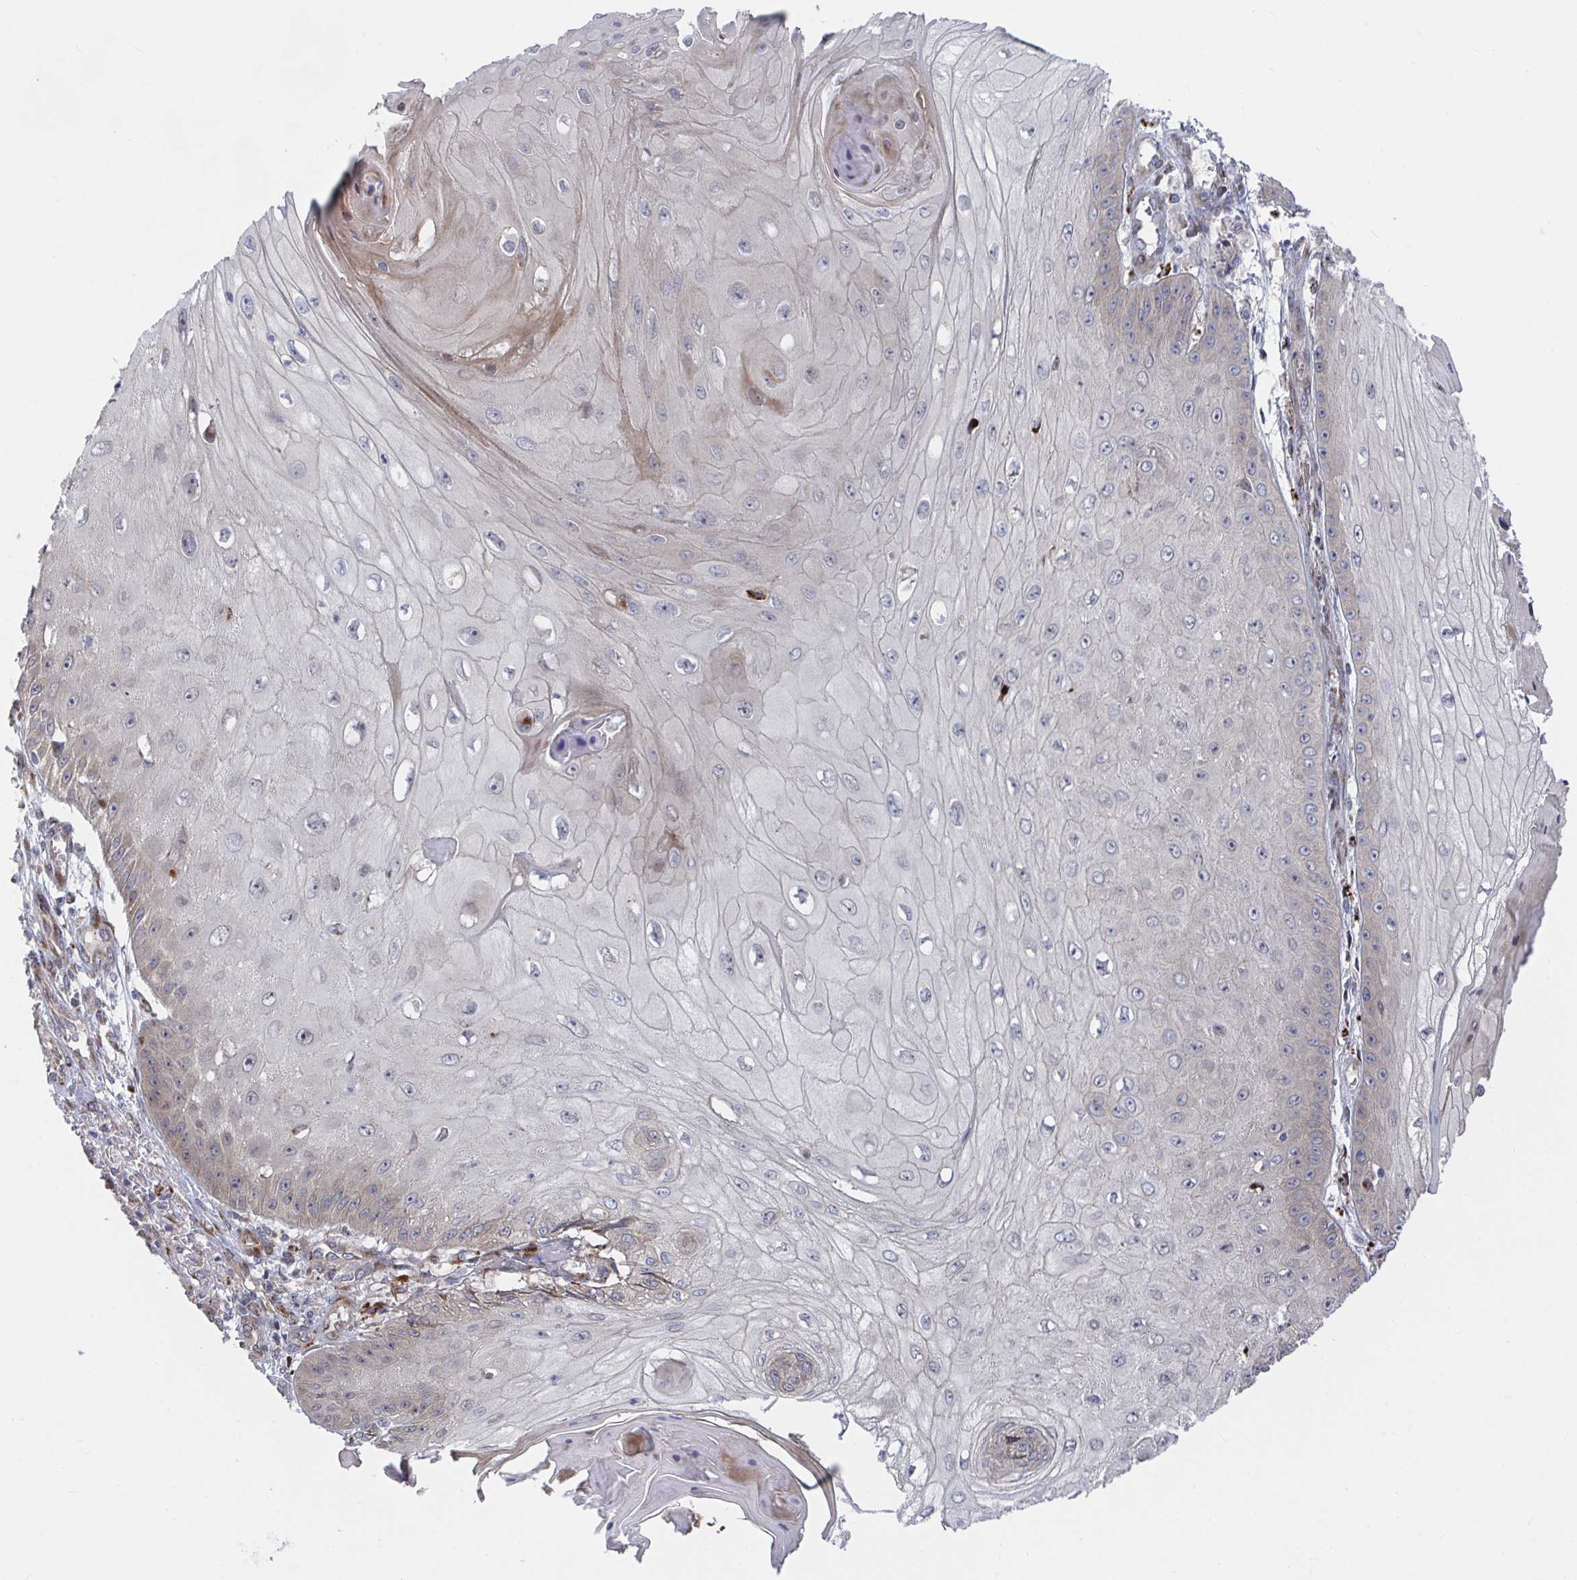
{"staining": {"intensity": "moderate", "quantity": "<25%", "location": "cytoplasmic/membranous"}, "tissue": "skin cancer", "cell_type": "Tumor cells", "image_type": "cancer", "snomed": [{"axis": "morphology", "description": "Squamous cell carcinoma, NOS"}, {"axis": "topography", "description": "Skin"}], "caption": "Moderate cytoplasmic/membranous expression is present in about <25% of tumor cells in skin cancer (squamous cell carcinoma).", "gene": "FJX1", "patient": {"sex": "male", "age": 70}}